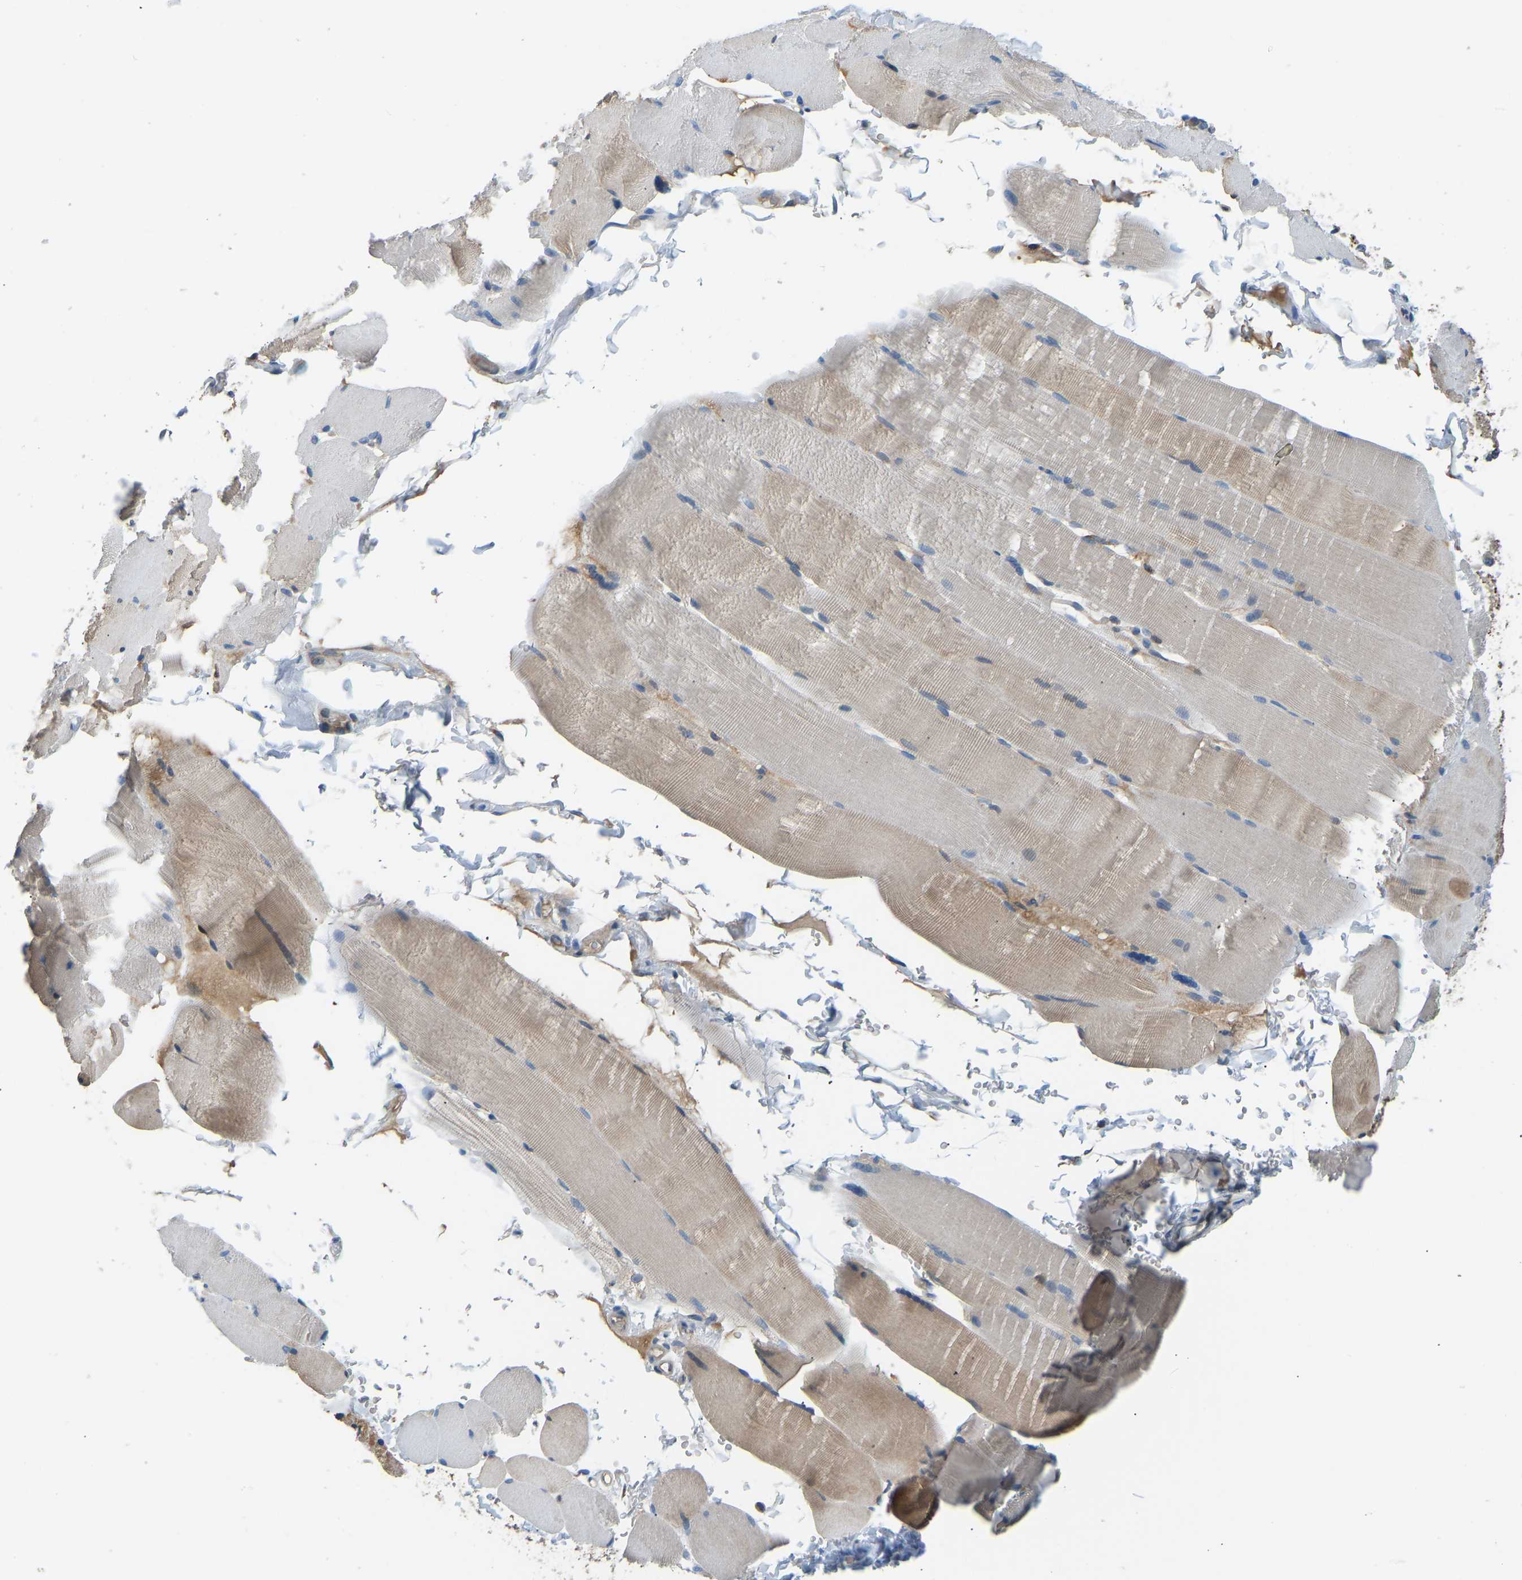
{"staining": {"intensity": "weak", "quantity": "25%-75%", "location": "cytoplasmic/membranous"}, "tissue": "skeletal muscle", "cell_type": "Myocytes", "image_type": "normal", "snomed": [{"axis": "morphology", "description": "Normal tissue, NOS"}, {"axis": "topography", "description": "Skin"}, {"axis": "topography", "description": "Skeletal muscle"}], "caption": "Immunohistochemistry image of normal skeletal muscle: human skeletal muscle stained using immunohistochemistry (IHC) demonstrates low levels of weak protein expression localized specifically in the cytoplasmic/membranous of myocytes, appearing as a cytoplasmic/membranous brown color.", "gene": "RBP1", "patient": {"sex": "male", "age": 83}}